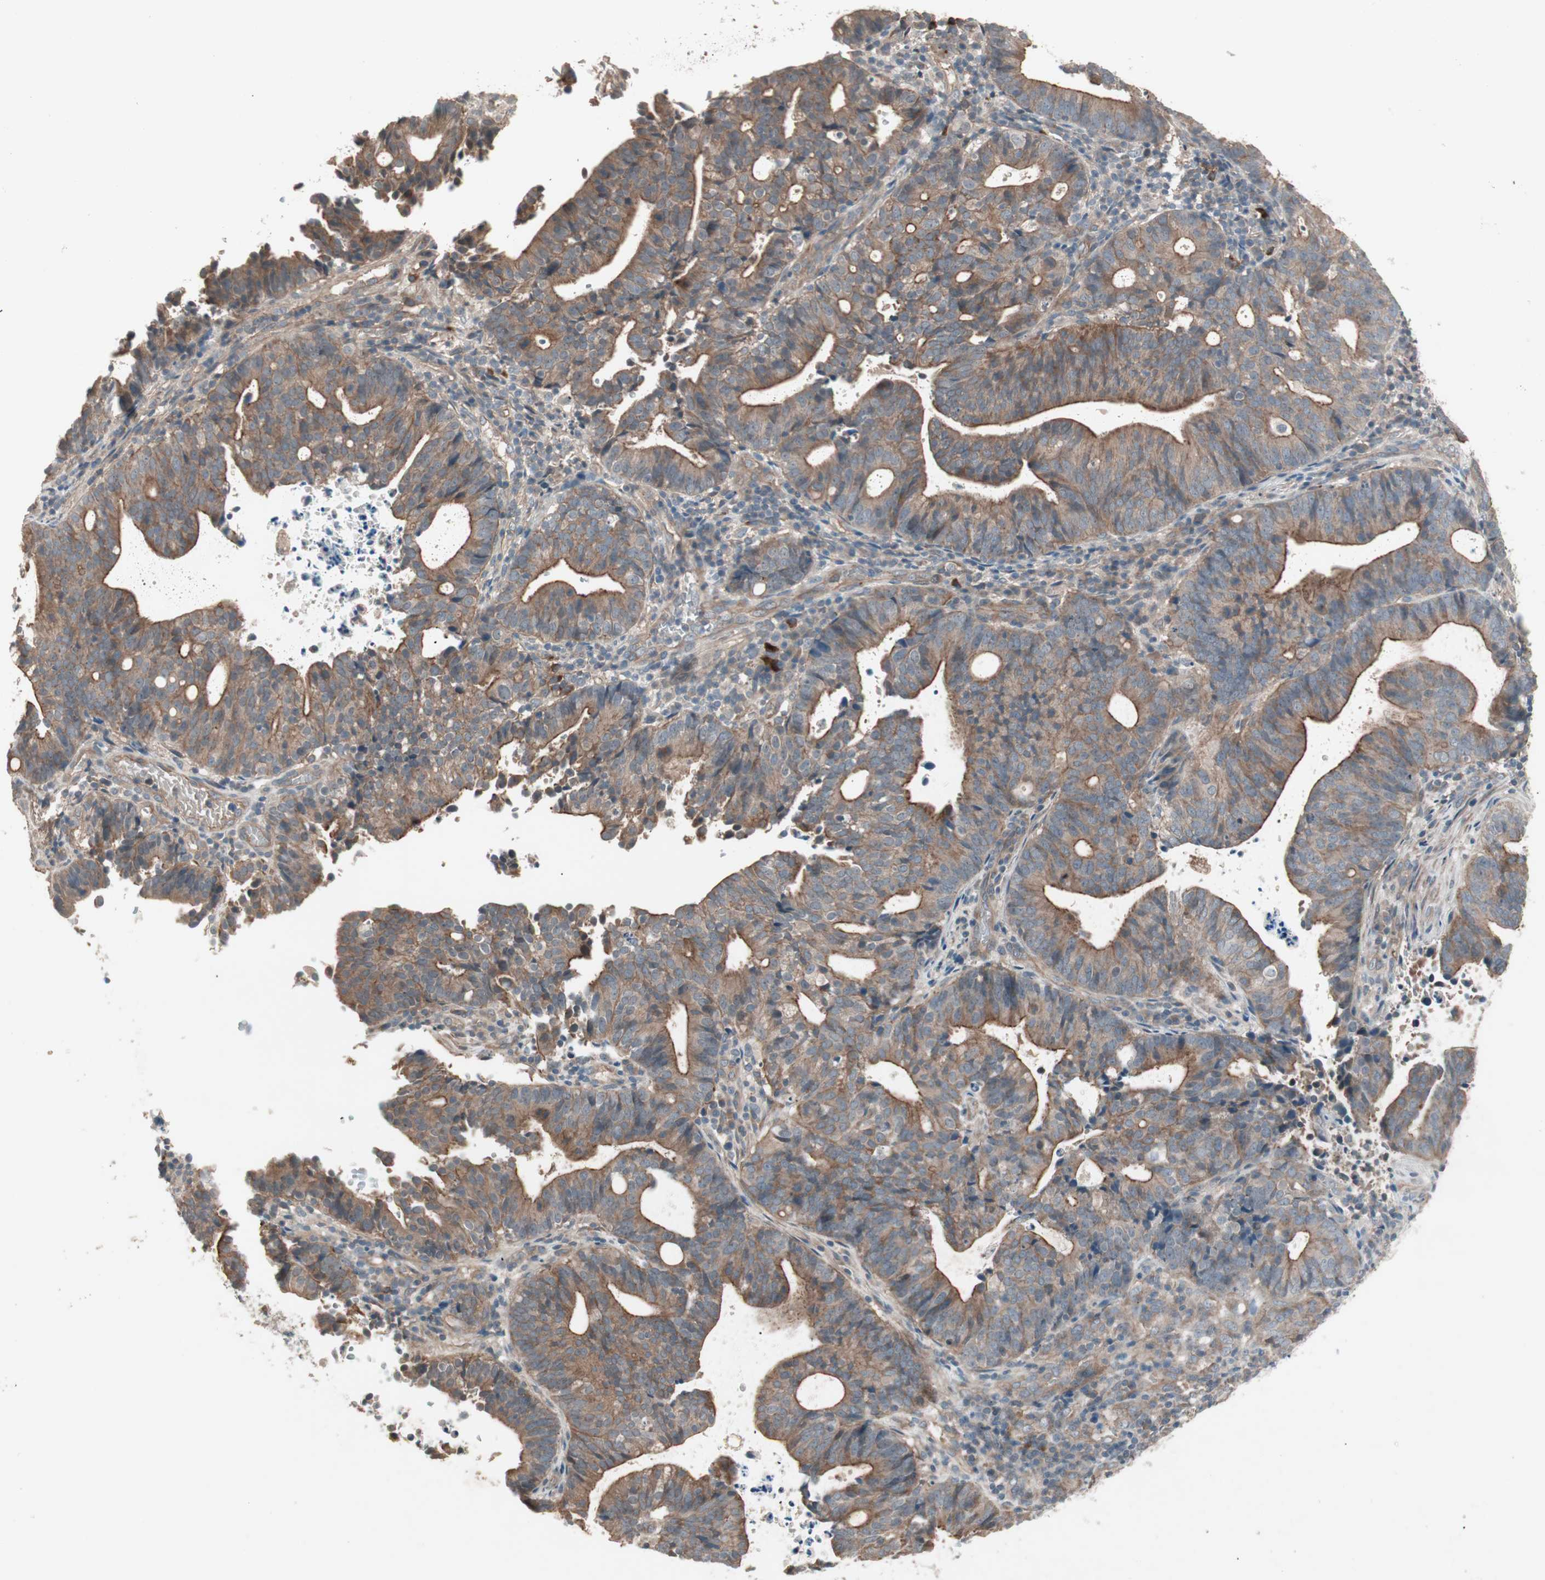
{"staining": {"intensity": "strong", "quantity": ">75%", "location": "cytoplasmic/membranous"}, "tissue": "endometrial cancer", "cell_type": "Tumor cells", "image_type": "cancer", "snomed": [{"axis": "morphology", "description": "Adenocarcinoma, NOS"}, {"axis": "topography", "description": "Uterus"}], "caption": "There is high levels of strong cytoplasmic/membranous positivity in tumor cells of adenocarcinoma (endometrial), as demonstrated by immunohistochemical staining (brown color).", "gene": "TFPI", "patient": {"sex": "female", "age": 83}}